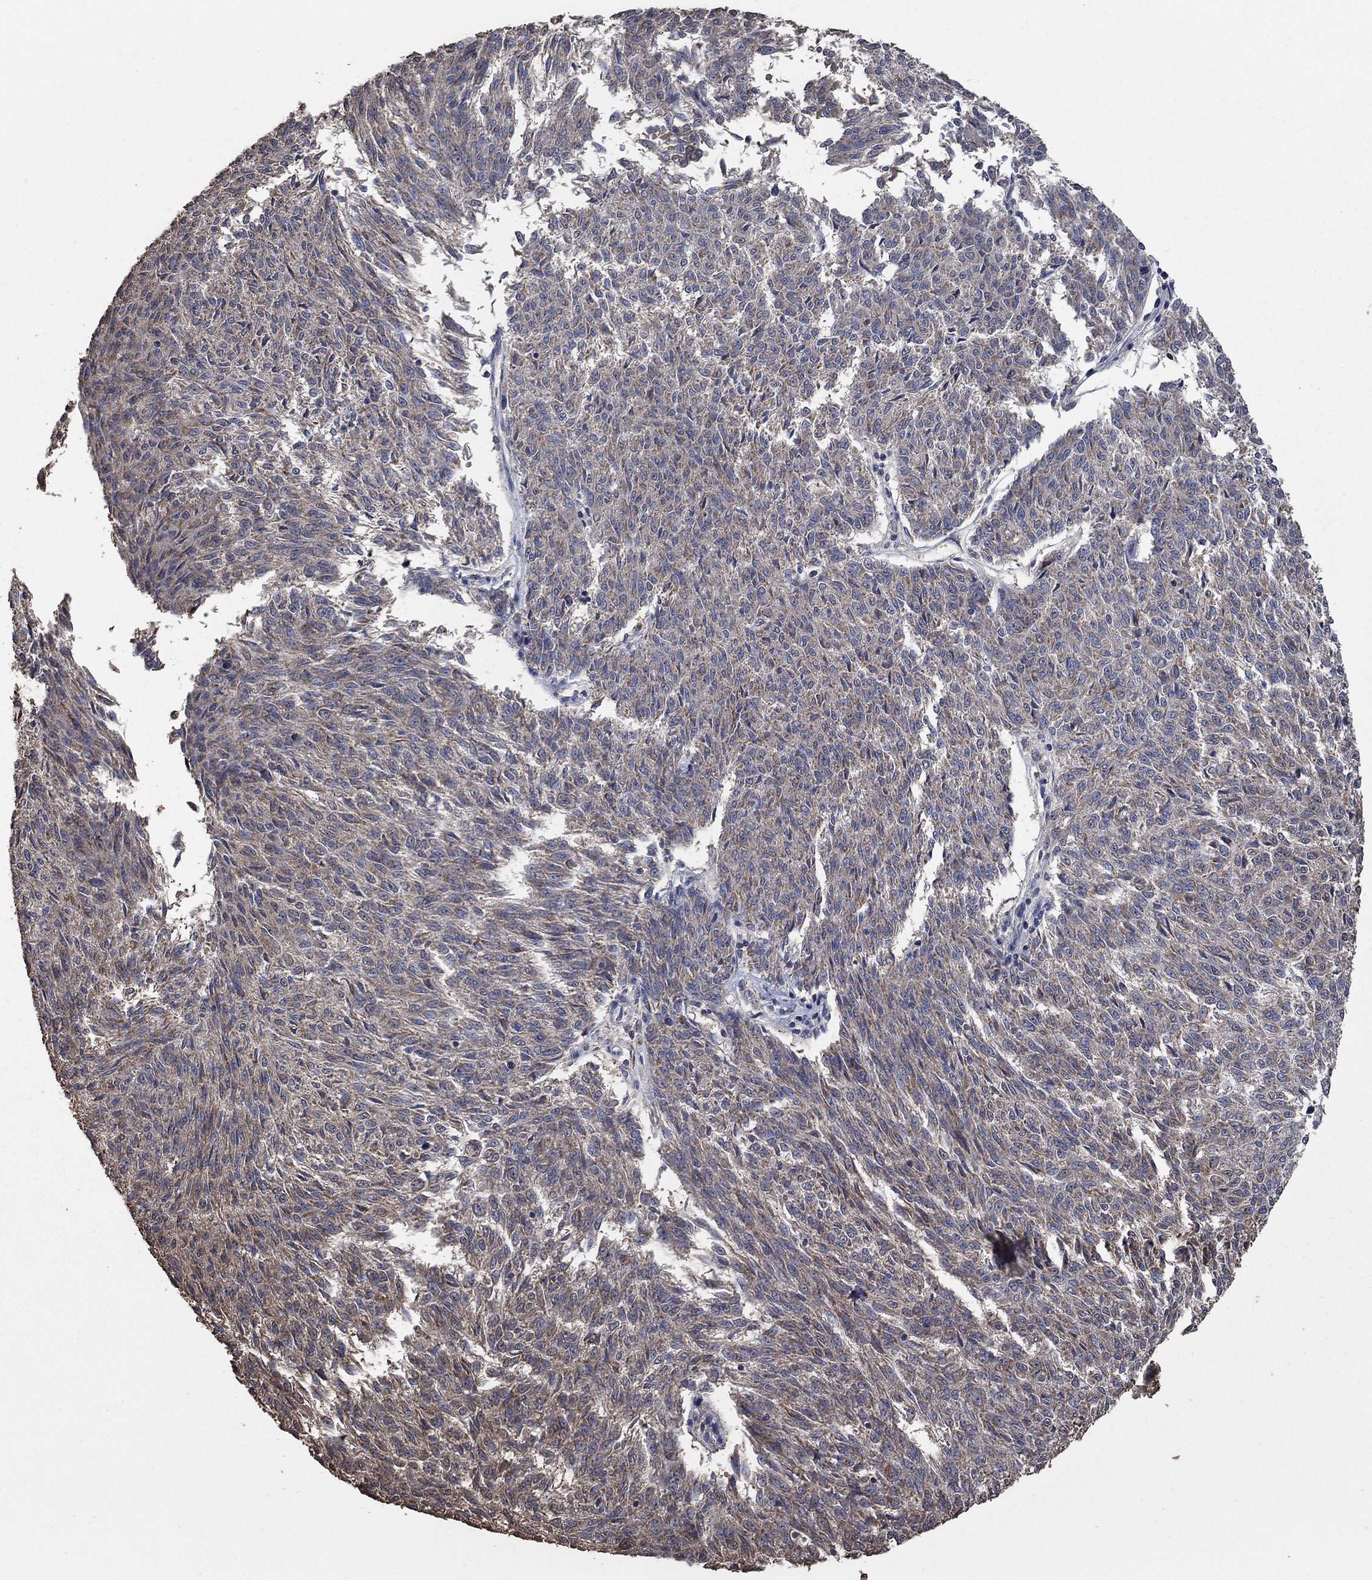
{"staining": {"intensity": "moderate", "quantity": "25%-75%", "location": "cytoplasmic/membranous"}, "tissue": "melanoma", "cell_type": "Tumor cells", "image_type": "cancer", "snomed": [{"axis": "morphology", "description": "Malignant melanoma, NOS"}, {"axis": "topography", "description": "Skin"}], "caption": "A photomicrograph of malignant melanoma stained for a protein shows moderate cytoplasmic/membranous brown staining in tumor cells. The protein is stained brown, and the nuclei are stained in blue (DAB (3,3'-diaminobenzidine) IHC with brightfield microscopy, high magnification).", "gene": "MRPS24", "patient": {"sex": "female", "age": 72}}